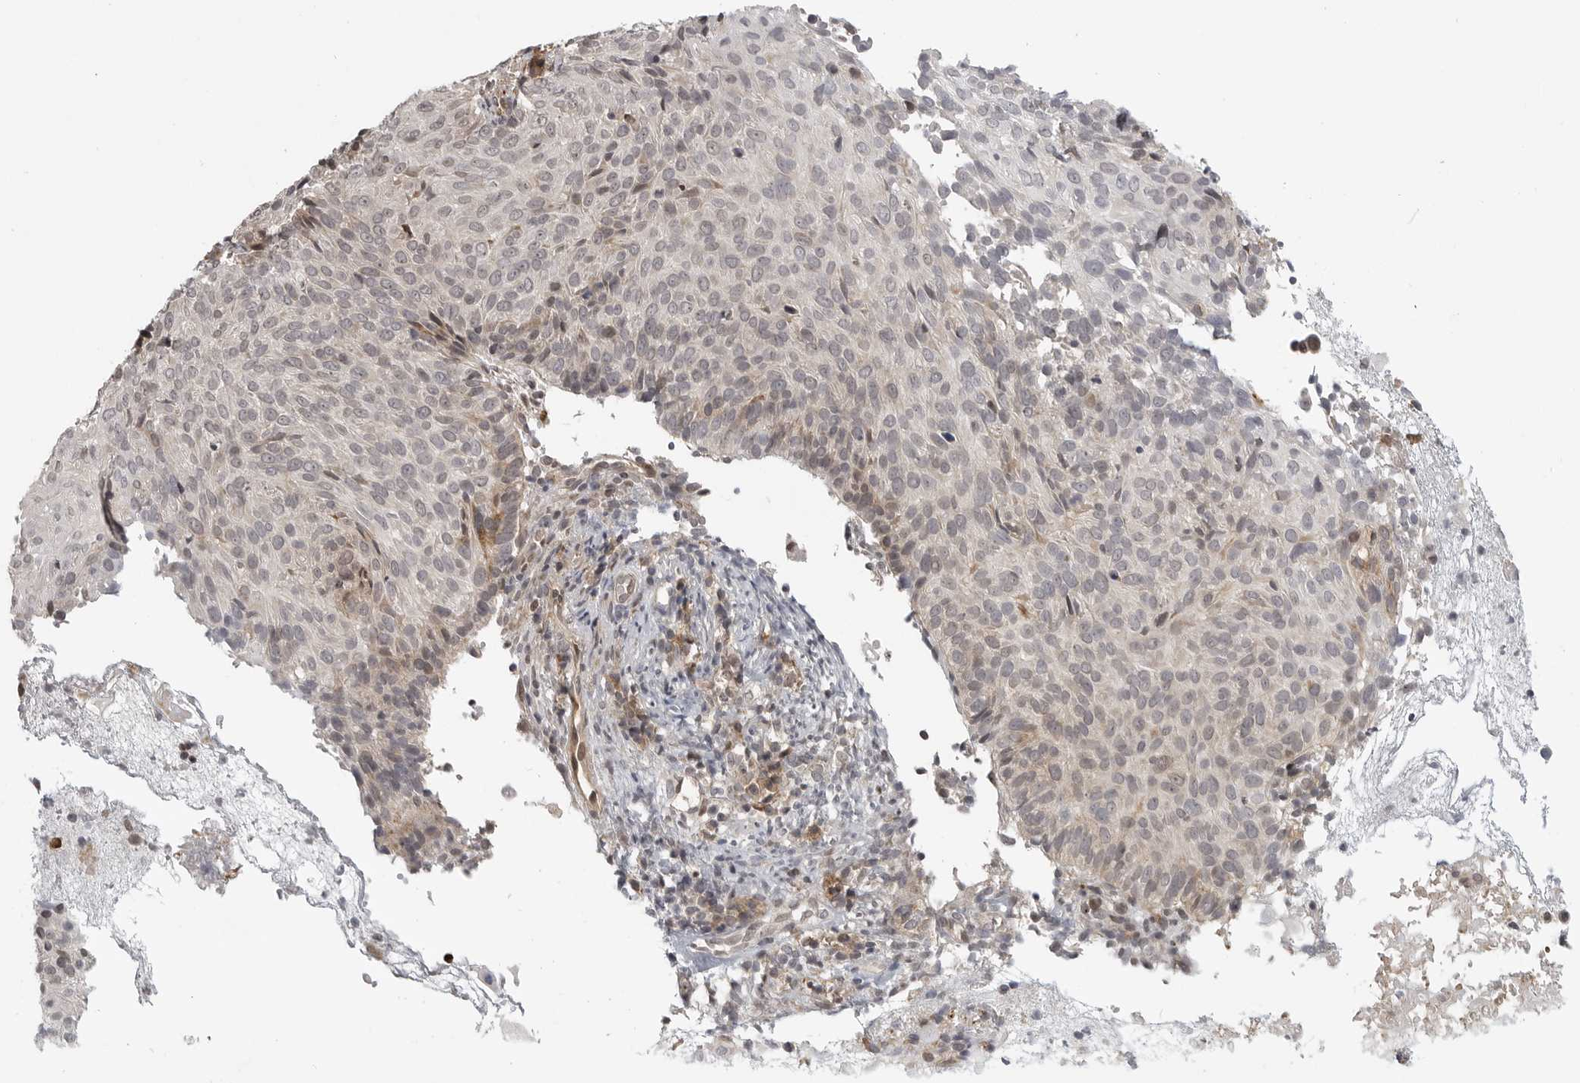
{"staining": {"intensity": "weak", "quantity": "25%-75%", "location": "nuclear"}, "tissue": "cervical cancer", "cell_type": "Tumor cells", "image_type": "cancer", "snomed": [{"axis": "morphology", "description": "Squamous cell carcinoma, NOS"}, {"axis": "topography", "description": "Cervix"}], "caption": "Brown immunohistochemical staining in human cervical cancer exhibits weak nuclear expression in about 25%-75% of tumor cells. (Stains: DAB (3,3'-diaminobenzidine) in brown, nuclei in blue, Microscopy: brightfield microscopy at high magnification).", "gene": "CEP295NL", "patient": {"sex": "female", "age": 74}}